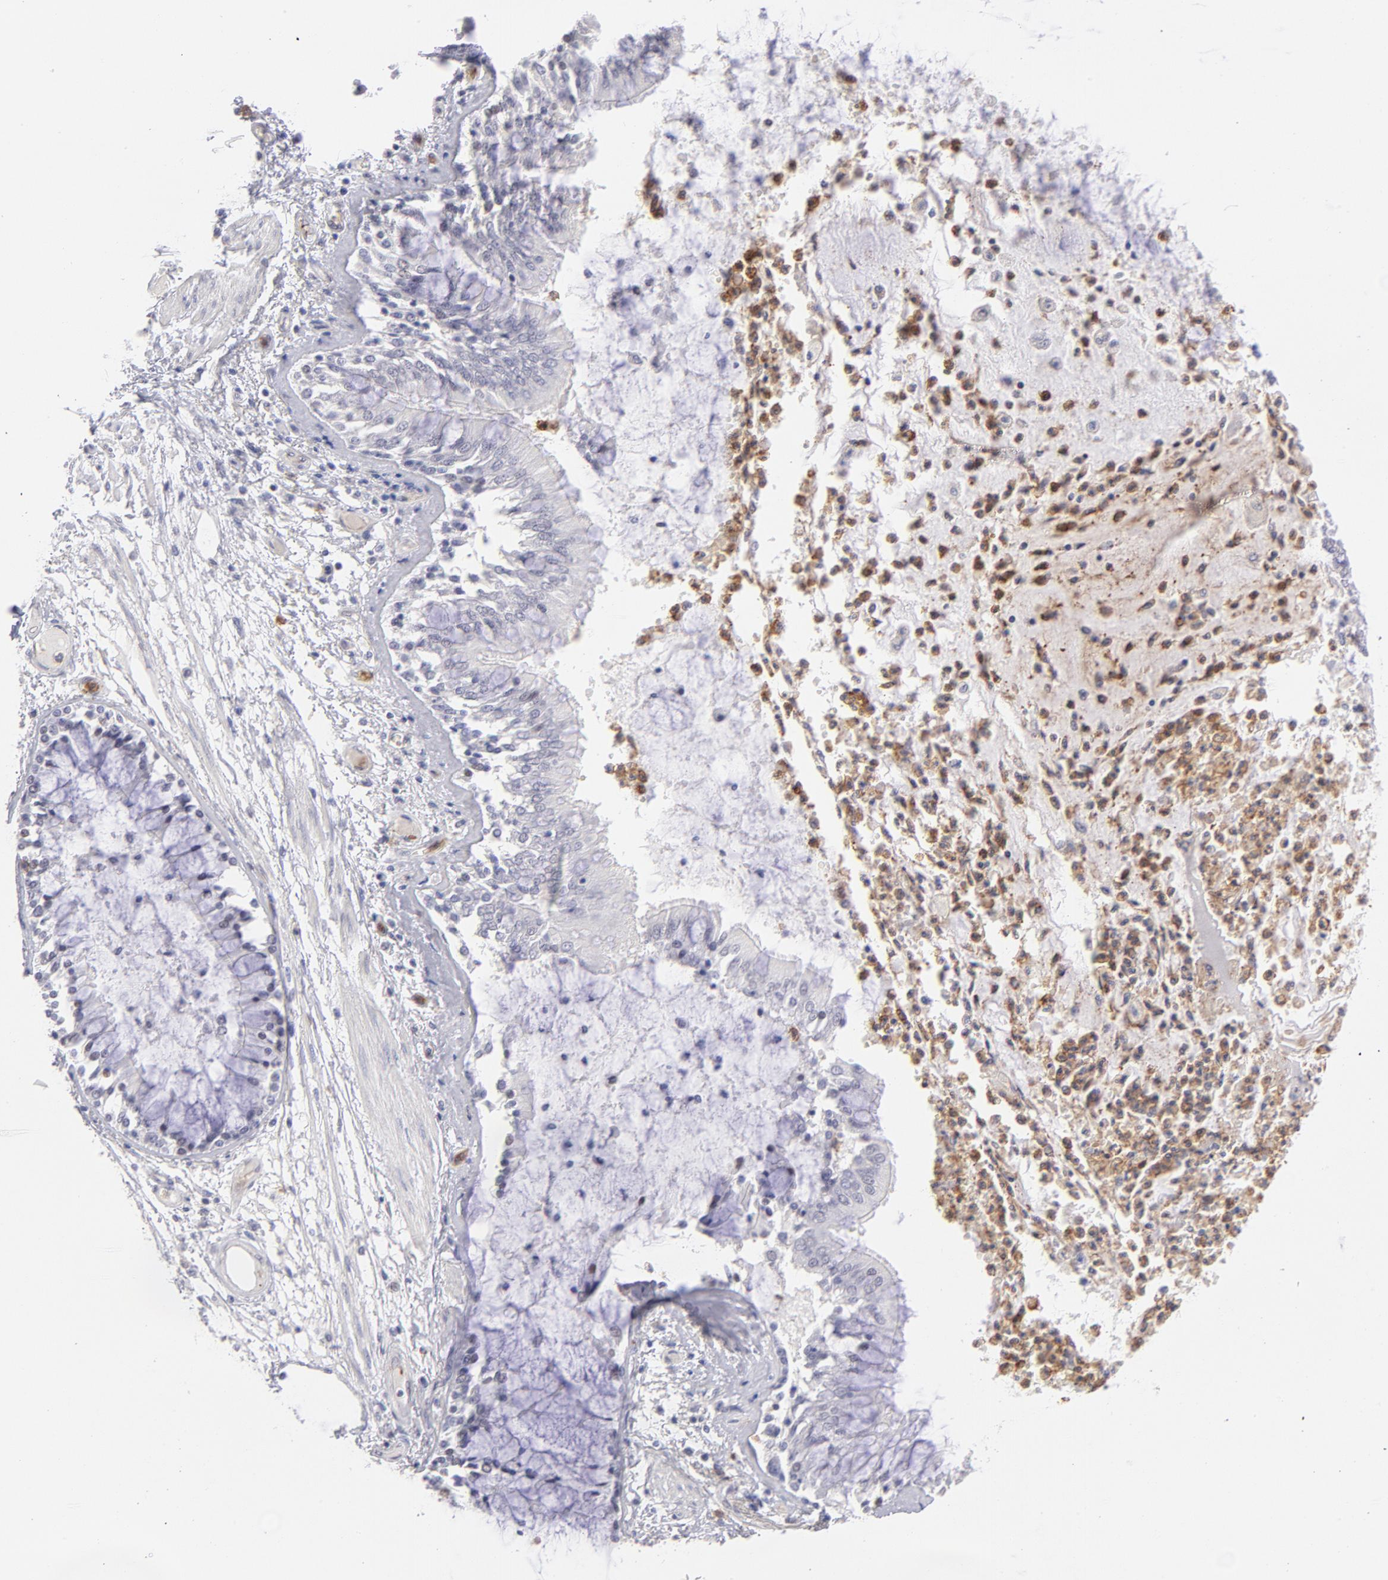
{"staining": {"intensity": "negative", "quantity": "none", "location": "none"}, "tissue": "bronchus", "cell_type": "Respiratory epithelial cells", "image_type": "normal", "snomed": [{"axis": "morphology", "description": "Normal tissue, NOS"}, {"axis": "topography", "description": "Cartilage tissue"}, {"axis": "topography", "description": "Bronchus"}, {"axis": "topography", "description": "Lung"}], "caption": "IHC of benign human bronchus shows no expression in respiratory epithelial cells. (Brightfield microscopy of DAB (3,3'-diaminobenzidine) IHC at high magnification).", "gene": "LTB4R", "patient": {"sex": "female", "age": 49}}